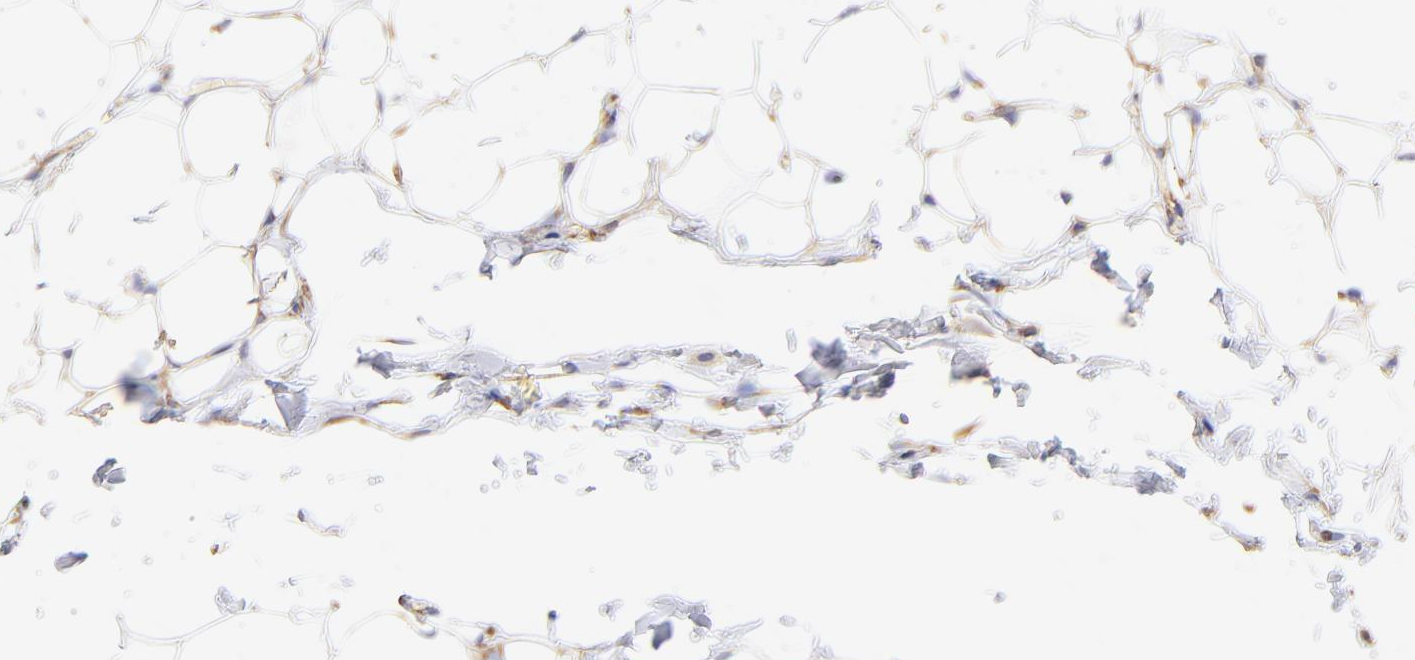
{"staining": {"intensity": "moderate", "quantity": ">75%", "location": "cytoplasmic/membranous"}, "tissue": "adipose tissue", "cell_type": "Adipocytes", "image_type": "normal", "snomed": [{"axis": "morphology", "description": "Normal tissue, NOS"}, {"axis": "topography", "description": "Soft tissue"}], "caption": "This histopathology image shows benign adipose tissue stained with IHC to label a protein in brown. The cytoplasmic/membranous of adipocytes show moderate positivity for the protein. Nuclei are counter-stained blue.", "gene": "RPL30", "patient": {"sex": "male", "age": 26}}